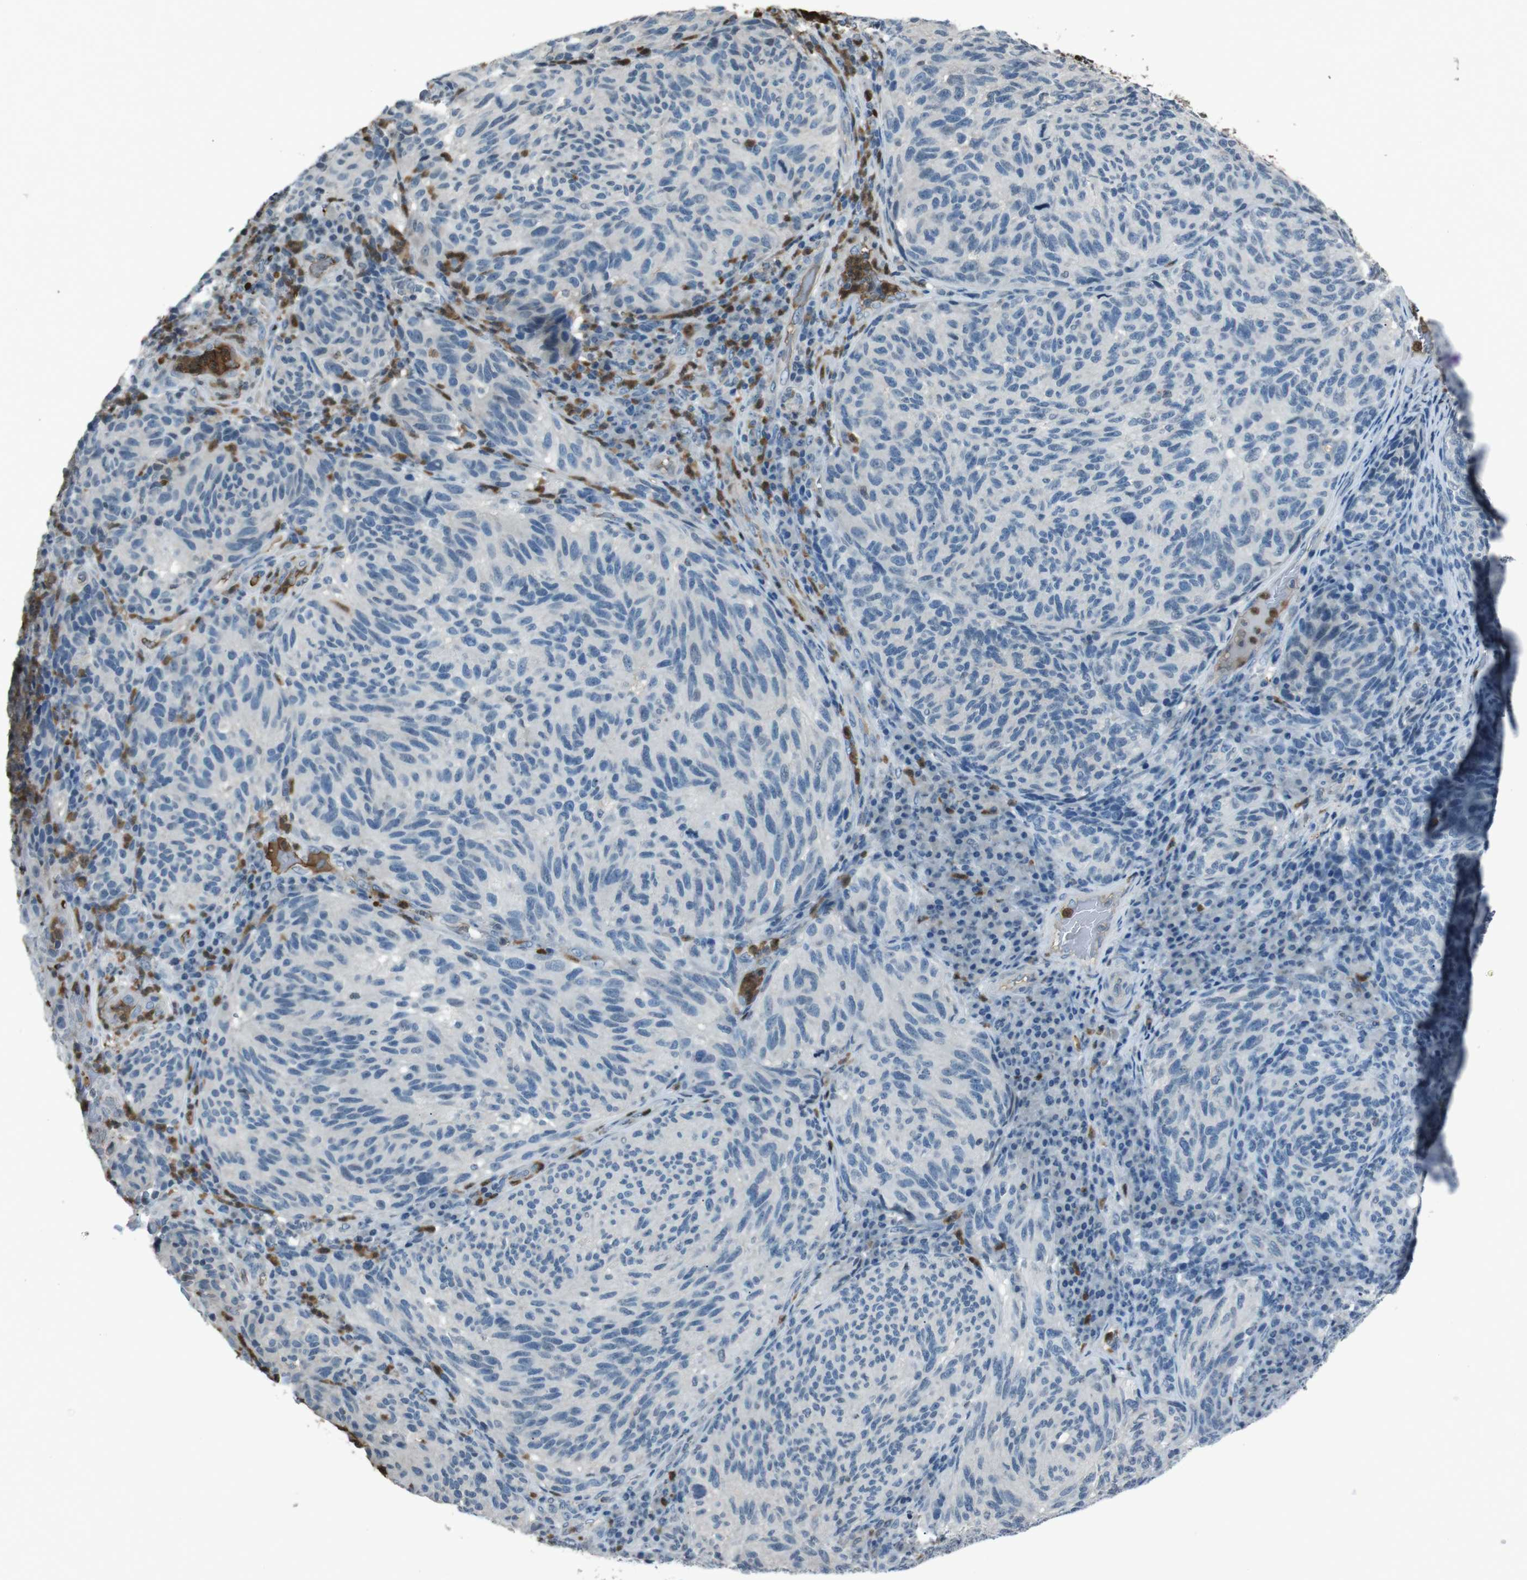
{"staining": {"intensity": "negative", "quantity": "none", "location": "none"}, "tissue": "melanoma", "cell_type": "Tumor cells", "image_type": "cancer", "snomed": [{"axis": "morphology", "description": "Malignant melanoma, NOS"}, {"axis": "topography", "description": "Skin"}], "caption": "A micrograph of human malignant melanoma is negative for staining in tumor cells.", "gene": "UGT1A6", "patient": {"sex": "female", "age": 73}}